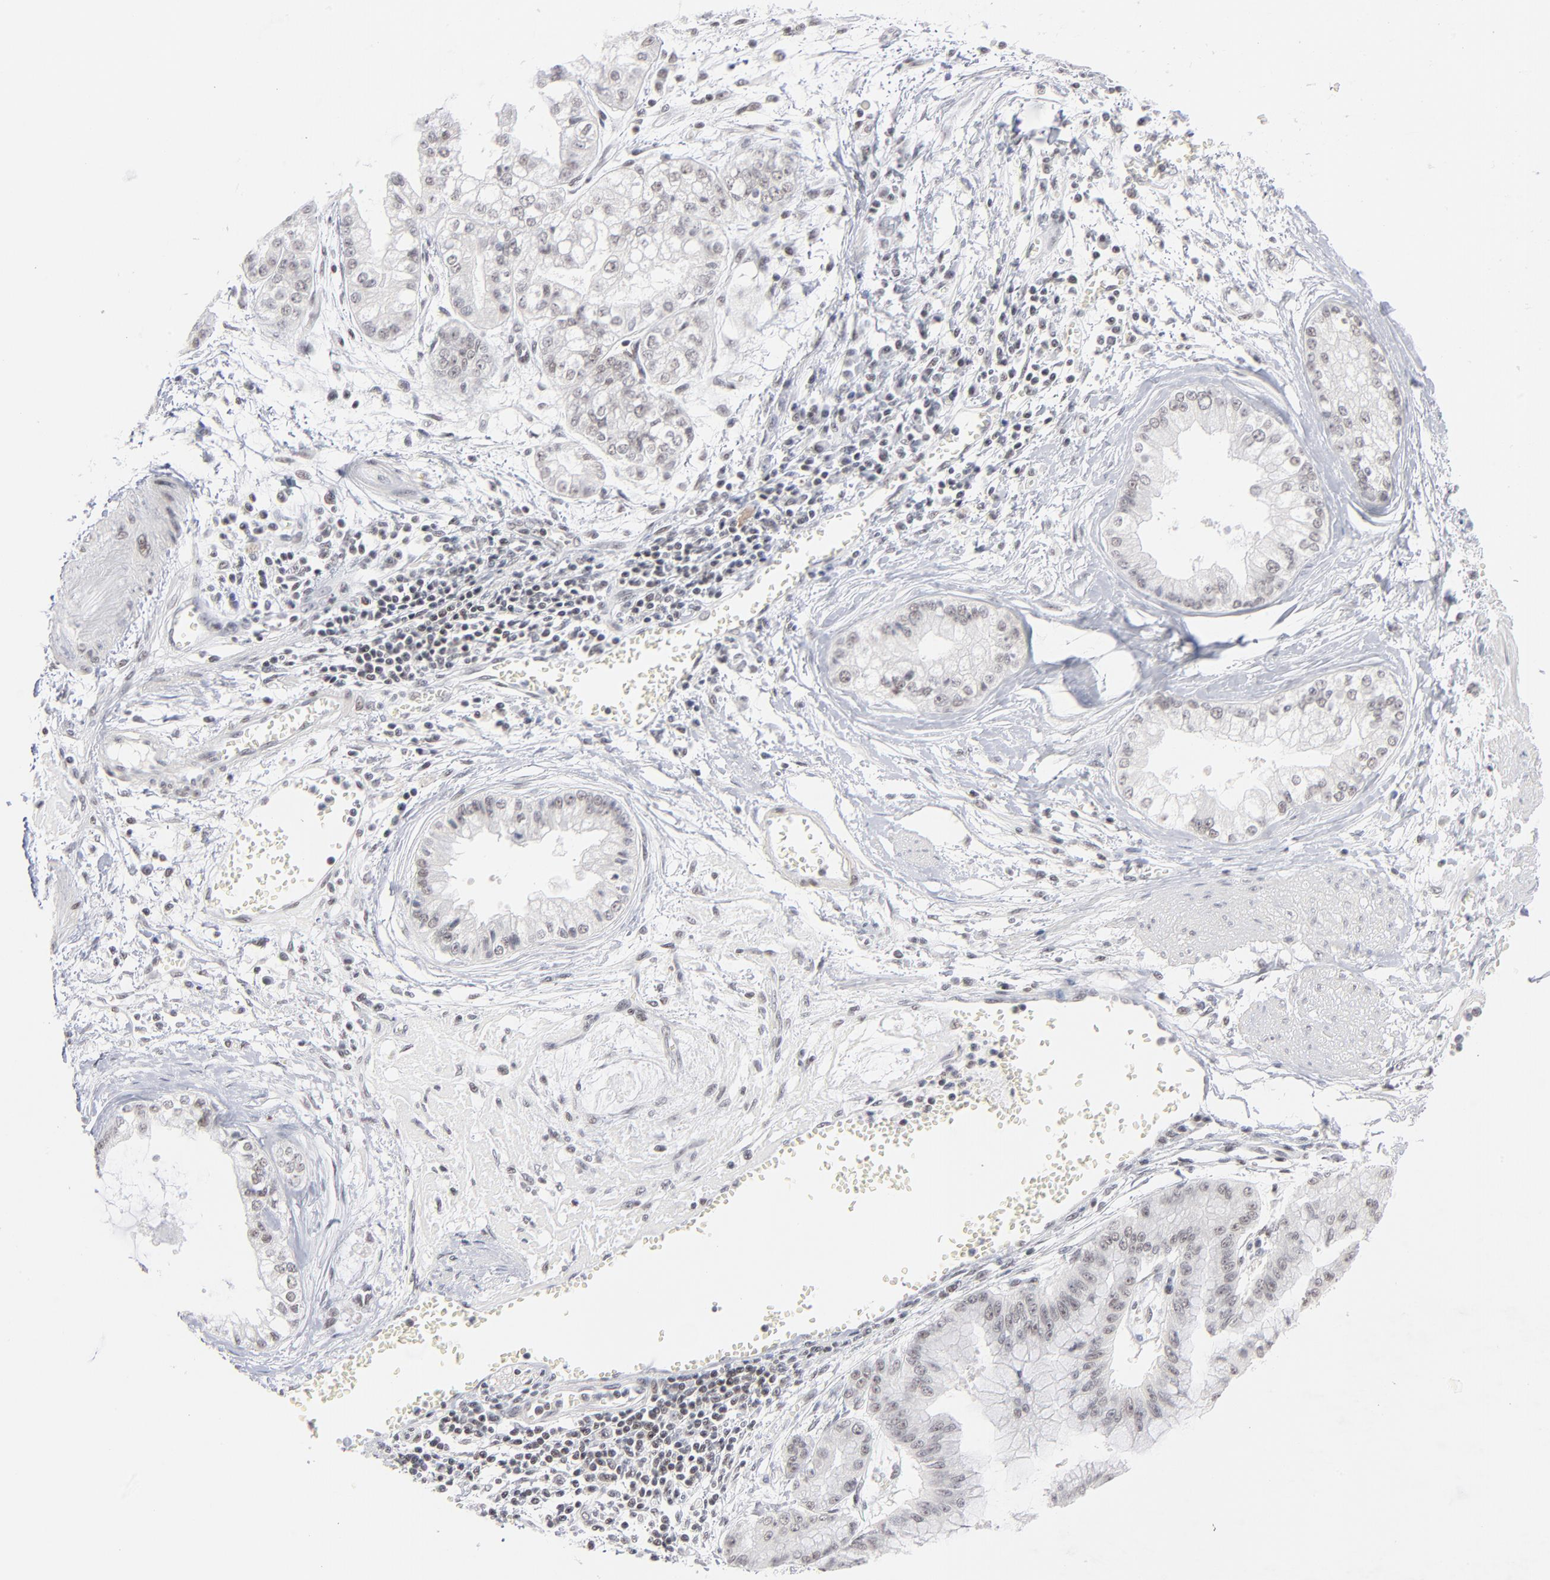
{"staining": {"intensity": "negative", "quantity": "none", "location": "none"}, "tissue": "liver cancer", "cell_type": "Tumor cells", "image_type": "cancer", "snomed": [{"axis": "morphology", "description": "Cholangiocarcinoma"}, {"axis": "topography", "description": "Liver"}], "caption": "DAB (3,3'-diaminobenzidine) immunohistochemical staining of human liver cholangiocarcinoma exhibits no significant positivity in tumor cells. (Brightfield microscopy of DAB immunohistochemistry (IHC) at high magnification).", "gene": "ZNF143", "patient": {"sex": "female", "age": 79}}